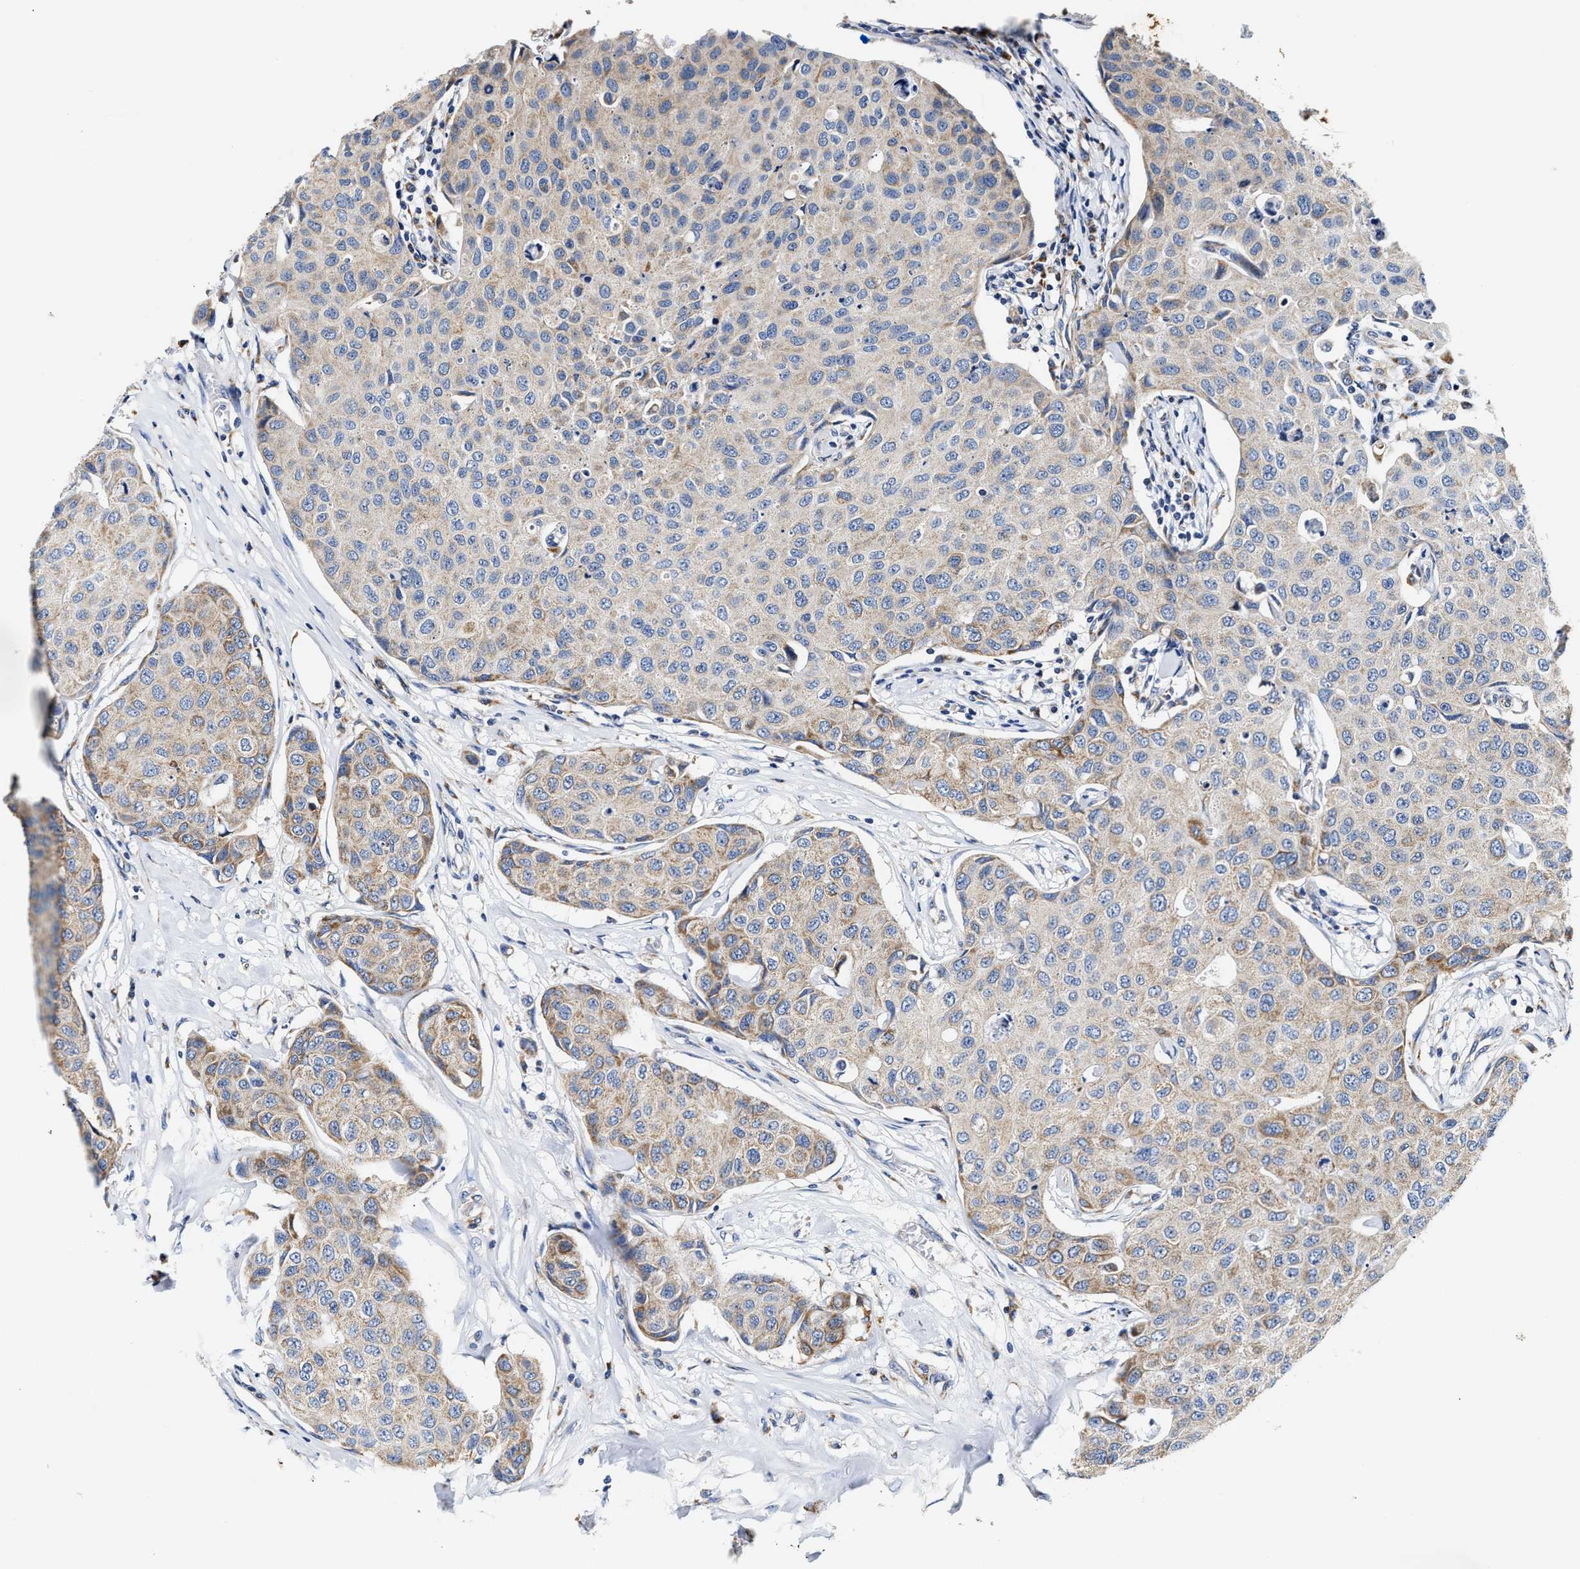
{"staining": {"intensity": "weak", "quantity": ">75%", "location": "cytoplasmic/membranous"}, "tissue": "breast cancer", "cell_type": "Tumor cells", "image_type": "cancer", "snomed": [{"axis": "morphology", "description": "Duct carcinoma"}, {"axis": "topography", "description": "Breast"}], "caption": "Protein analysis of intraductal carcinoma (breast) tissue displays weak cytoplasmic/membranous positivity in about >75% of tumor cells.", "gene": "ACADVL", "patient": {"sex": "female", "age": 80}}